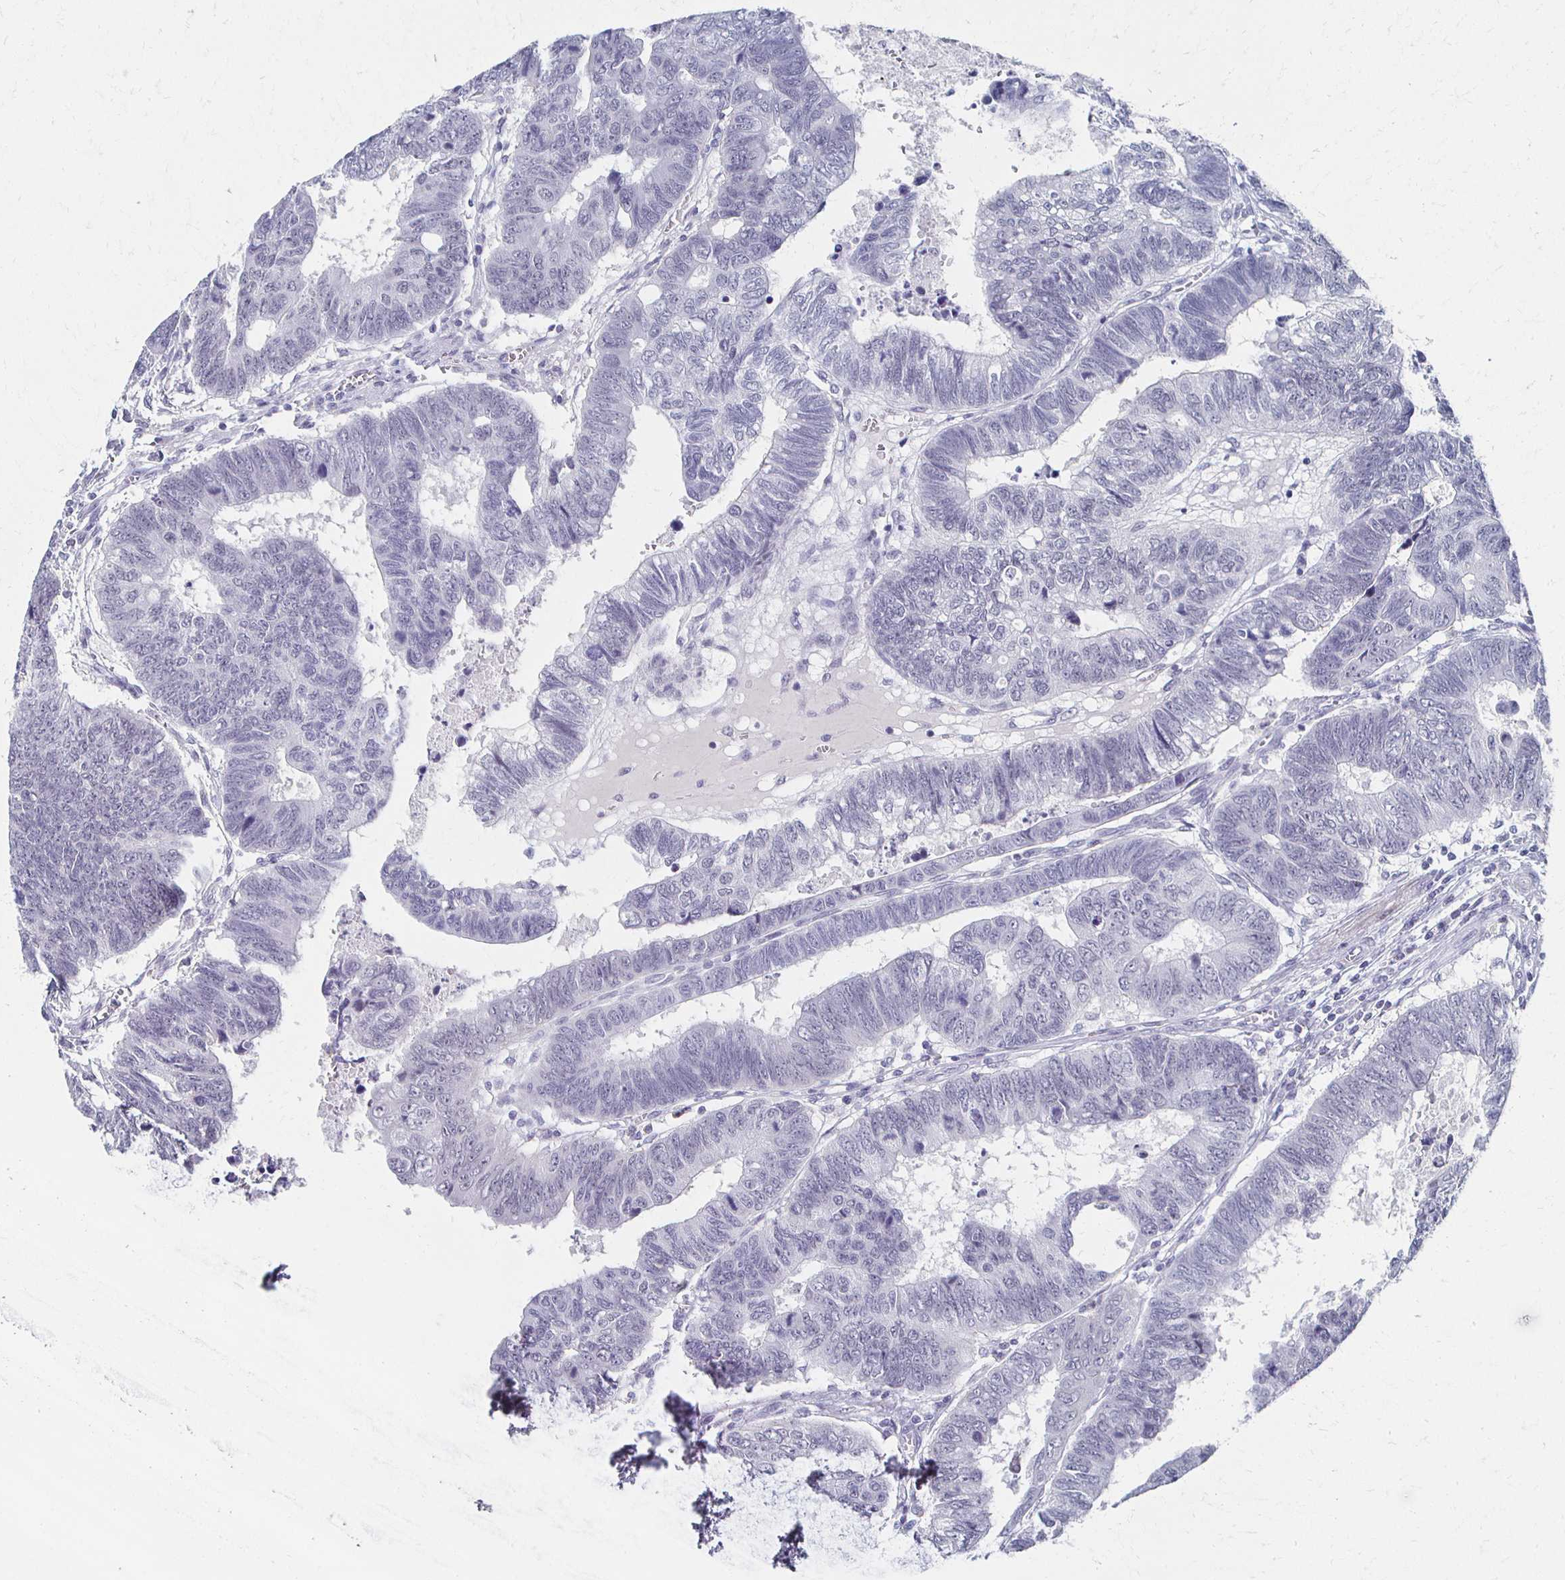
{"staining": {"intensity": "negative", "quantity": "none", "location": "none"}, "tissue": "colorectal cancer", "cell_type": "Tumor cells", "image_type": "cancer", "snomed": [{"axis": "morphology", "description": "Adenocarcinoma, NOS"}, {"axis": "topography", "description": "Colon"}], "caption": "Tumor cells are negative for brown protein staining in colorectal adenocarcinoma. (DAB IHC with hematoxylin counter stain).", "gene": "CXCR2", "patient": {"sex": "male", "age": 62}}